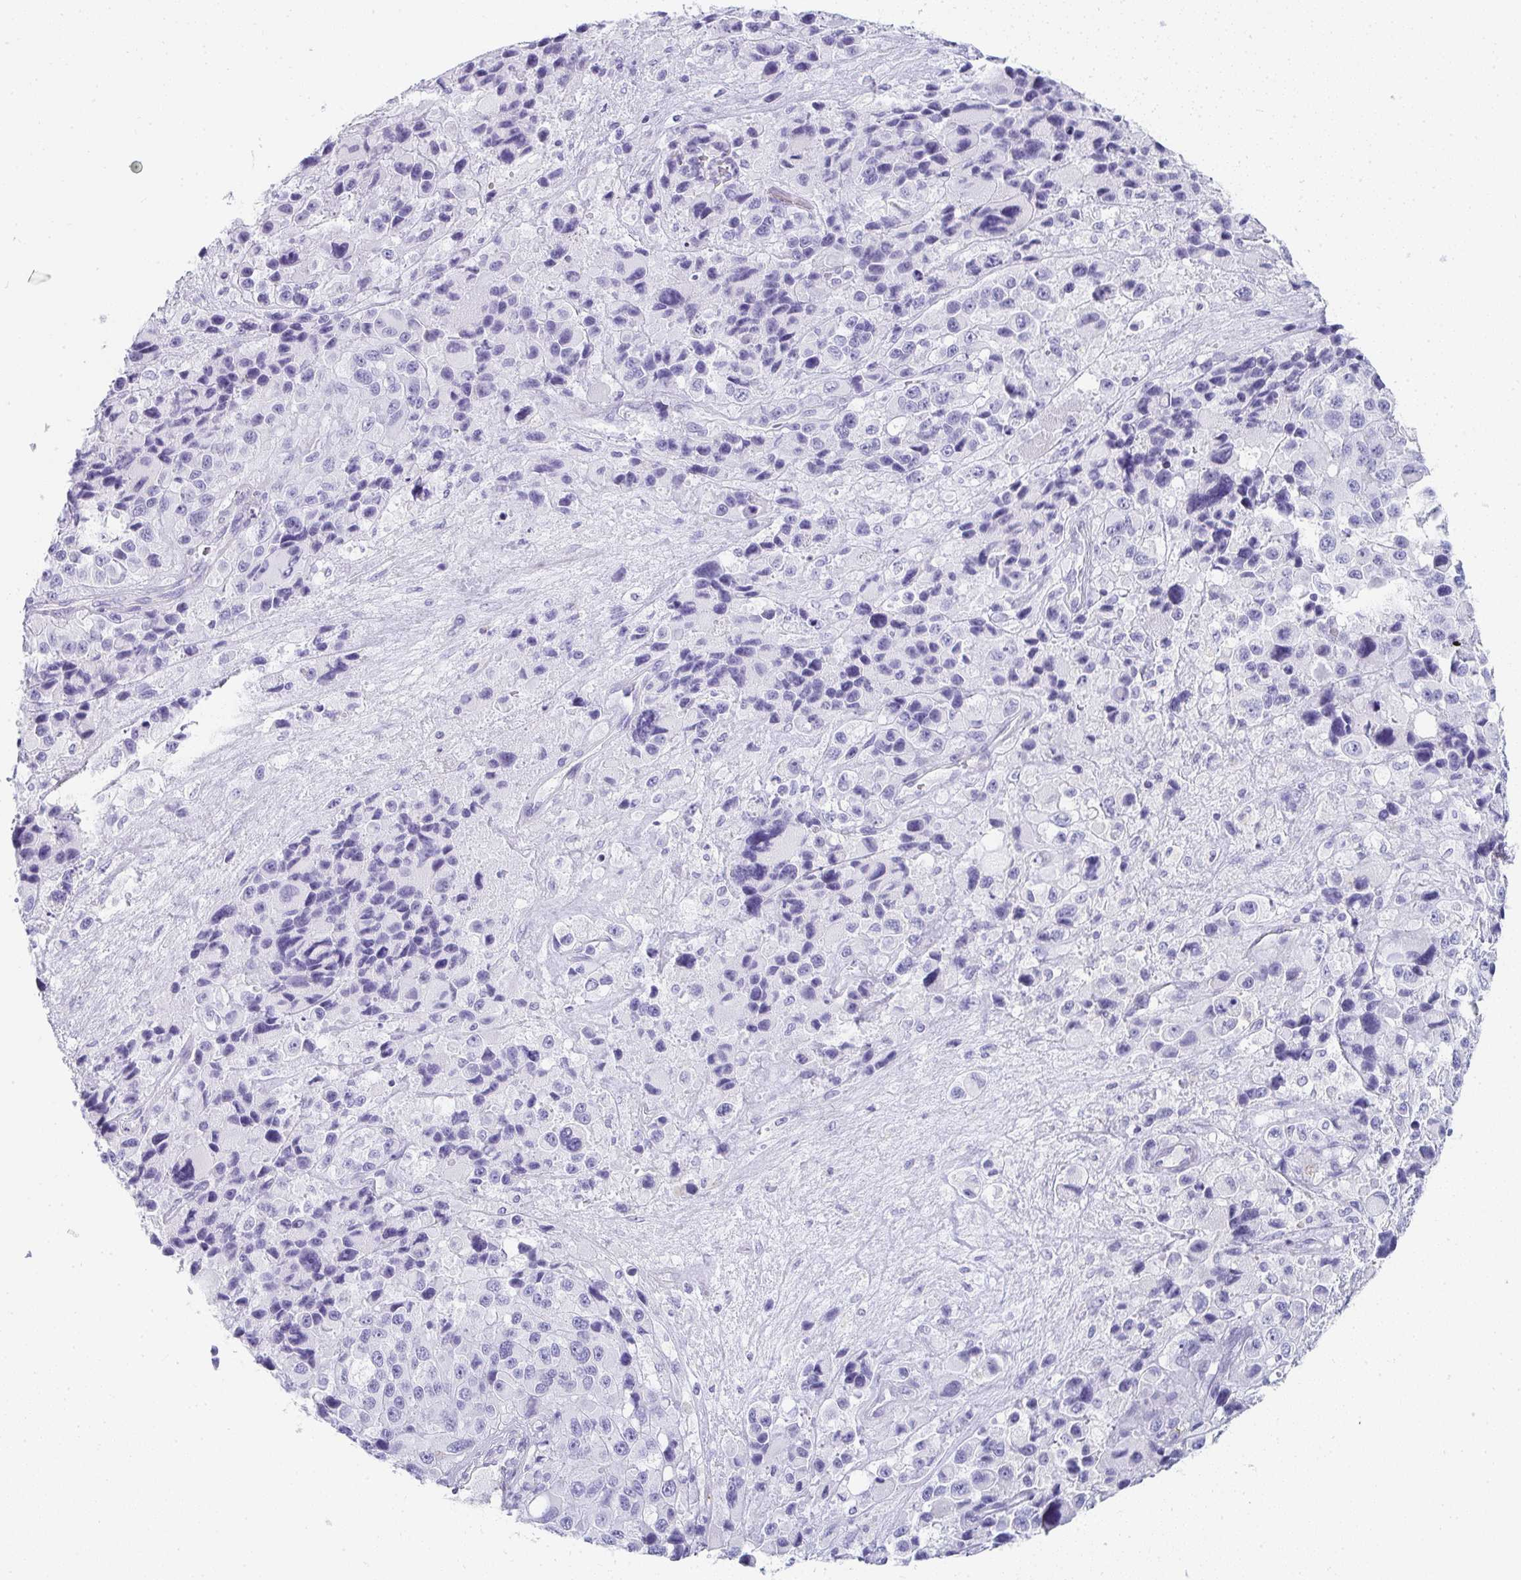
{"staining": {"intensity": "negative", "quantity": "none", "location": "none"}, "tissue": "melanoma", "cell_type": "Tumor cells", "image_type": "cancer", "snomed": [{"axis": "morphology", "description": "Malignant melanoma, Metastatic site"}, {"axis": "topography", "description": "Lymph node"}], "caption": "Immunohistochemistry image of neoplastic tissue: melanoma stained with DAB (3,3'-diaminobenzidine) demonstrates no significant protein expression in tumor cells.", "gene": "PRND", "patient": {"sex": "female", "age": 65}}